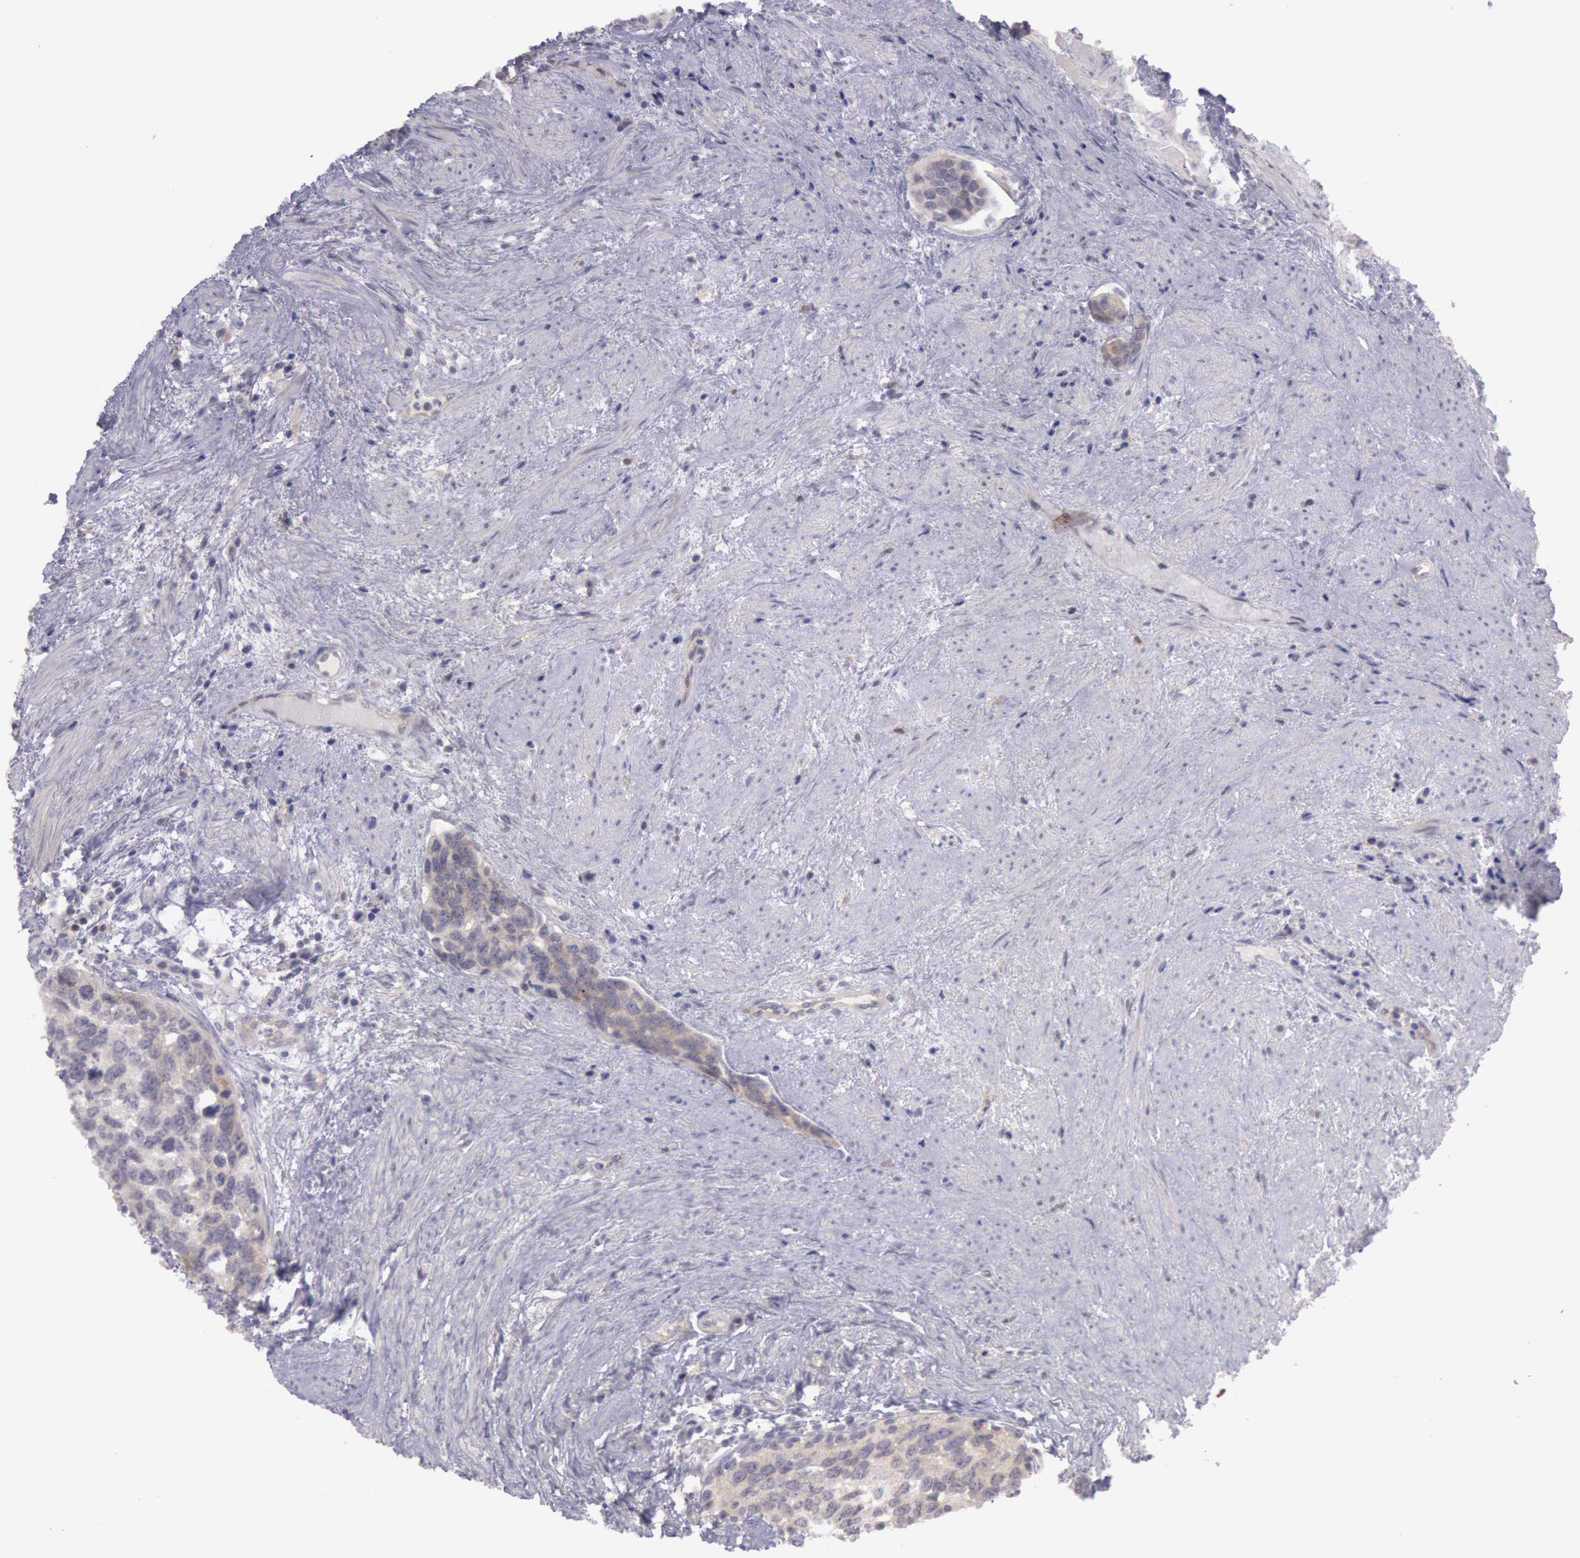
{"staining": {"intensity": "weak", "quantity": ">75%", "location": "cytoplasmic/membranous"}, "tissue": "urothelial cancer", "cell_type": "Tumor cells", "image_type": "cancer", "snomed": [{"axis": "morphology", "description": "Urothelial carcinoma, High grade"}, {"axis": "topography", "description": "Urinary bladder"}], "caption": "A high-resolution histopathology image shows IHC staining of urothelial cancer, which demonstrates weak cytoplasmic/membranous staining in about >75% of tumor cells.", "gene": "TRIB2", "patient": {"sex": "male", "age": 81}}